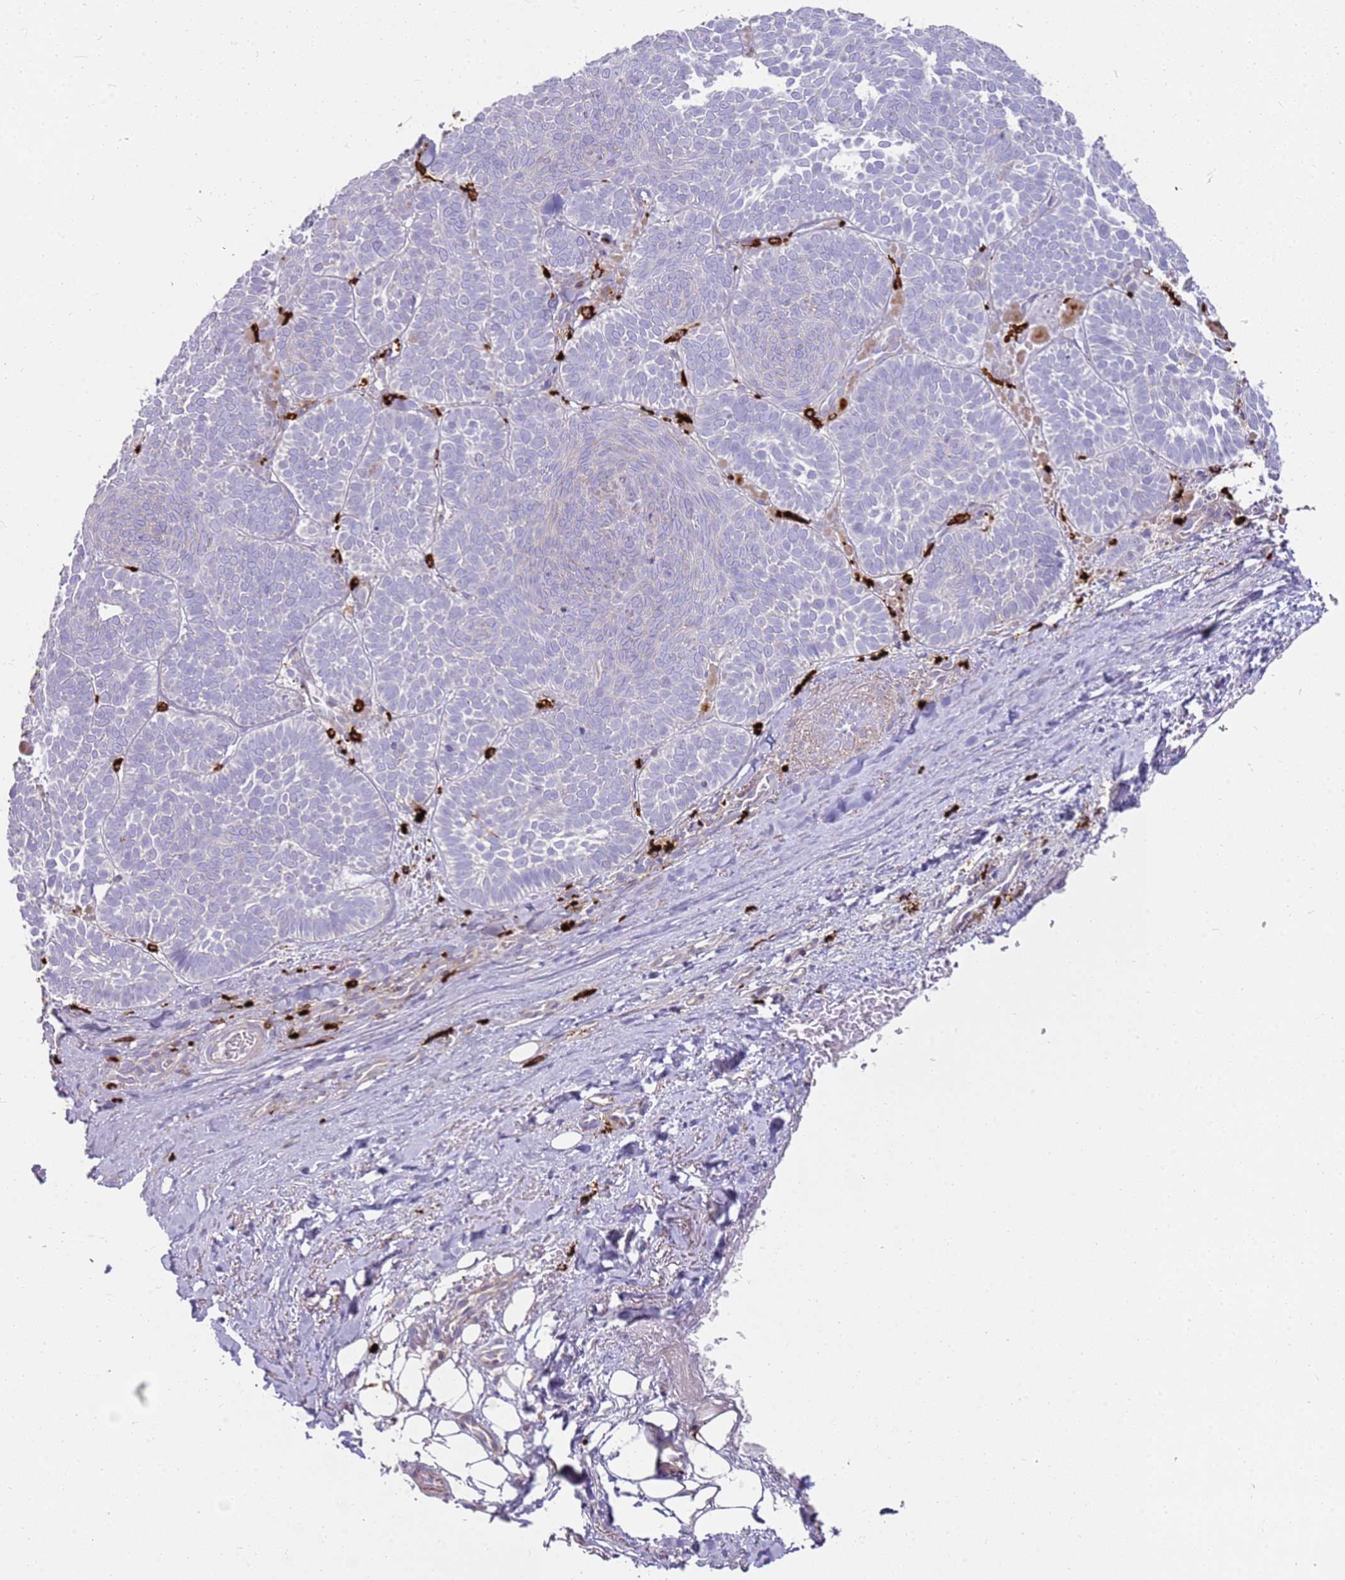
{"staining": {"intensity": "negative", "quantity": "none", "location": "none"}, "tissue": "skin cancer", "cell_type": "Tumor cells", "image_type": "cancer", "snomed": [{"axis": "morphology", "description": "Basal cell carcinoma"}, {"axis": "topography", "description": "Skin"}], "caption": "Histopathology image shows no protein positivity in tumor cells of skin cancer tissue.", "gene": "FPR1", "patient": {"sex": "male", "age": 85}}